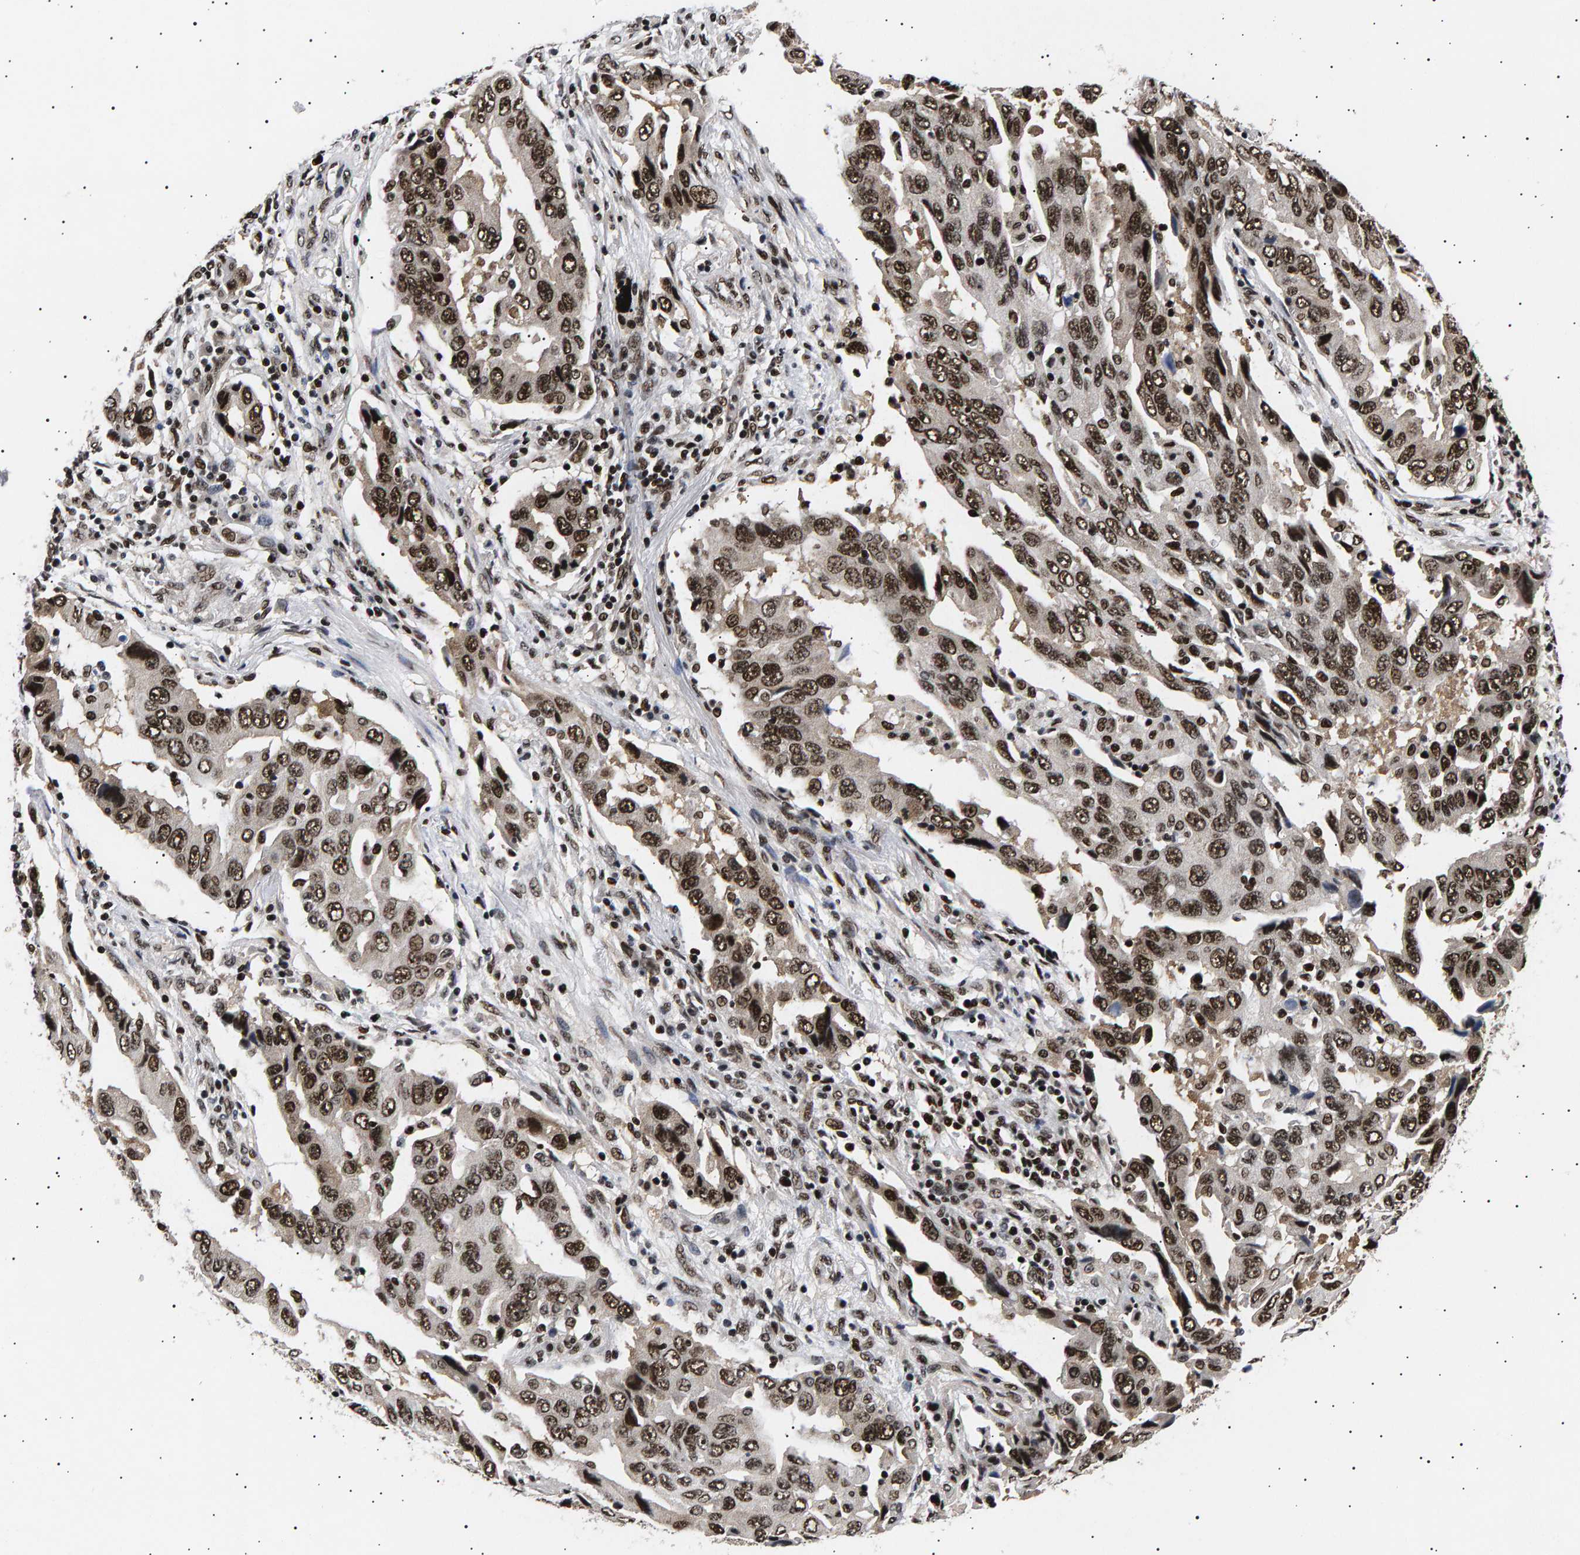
{"staining": {"intensity": "strong", "quantity": ">75%", "location": "nuclear"}, "tissue": "lung cancer", "cell_type": "Tumor cells", "image_type": "cancer", "snomed": [{"axis": "morphology", "description": "Adenocarcinoma, NOS"}, {"axis": "topography", "description": "Lung"}], "caption": "Lung adenocarcinoma stained with DAB IHC reveals high levels of strong nuclear positivity in about >75% of tumor cells.", "gene": "ANKRD40", "patient": {"sex": "female", "age": 65}}